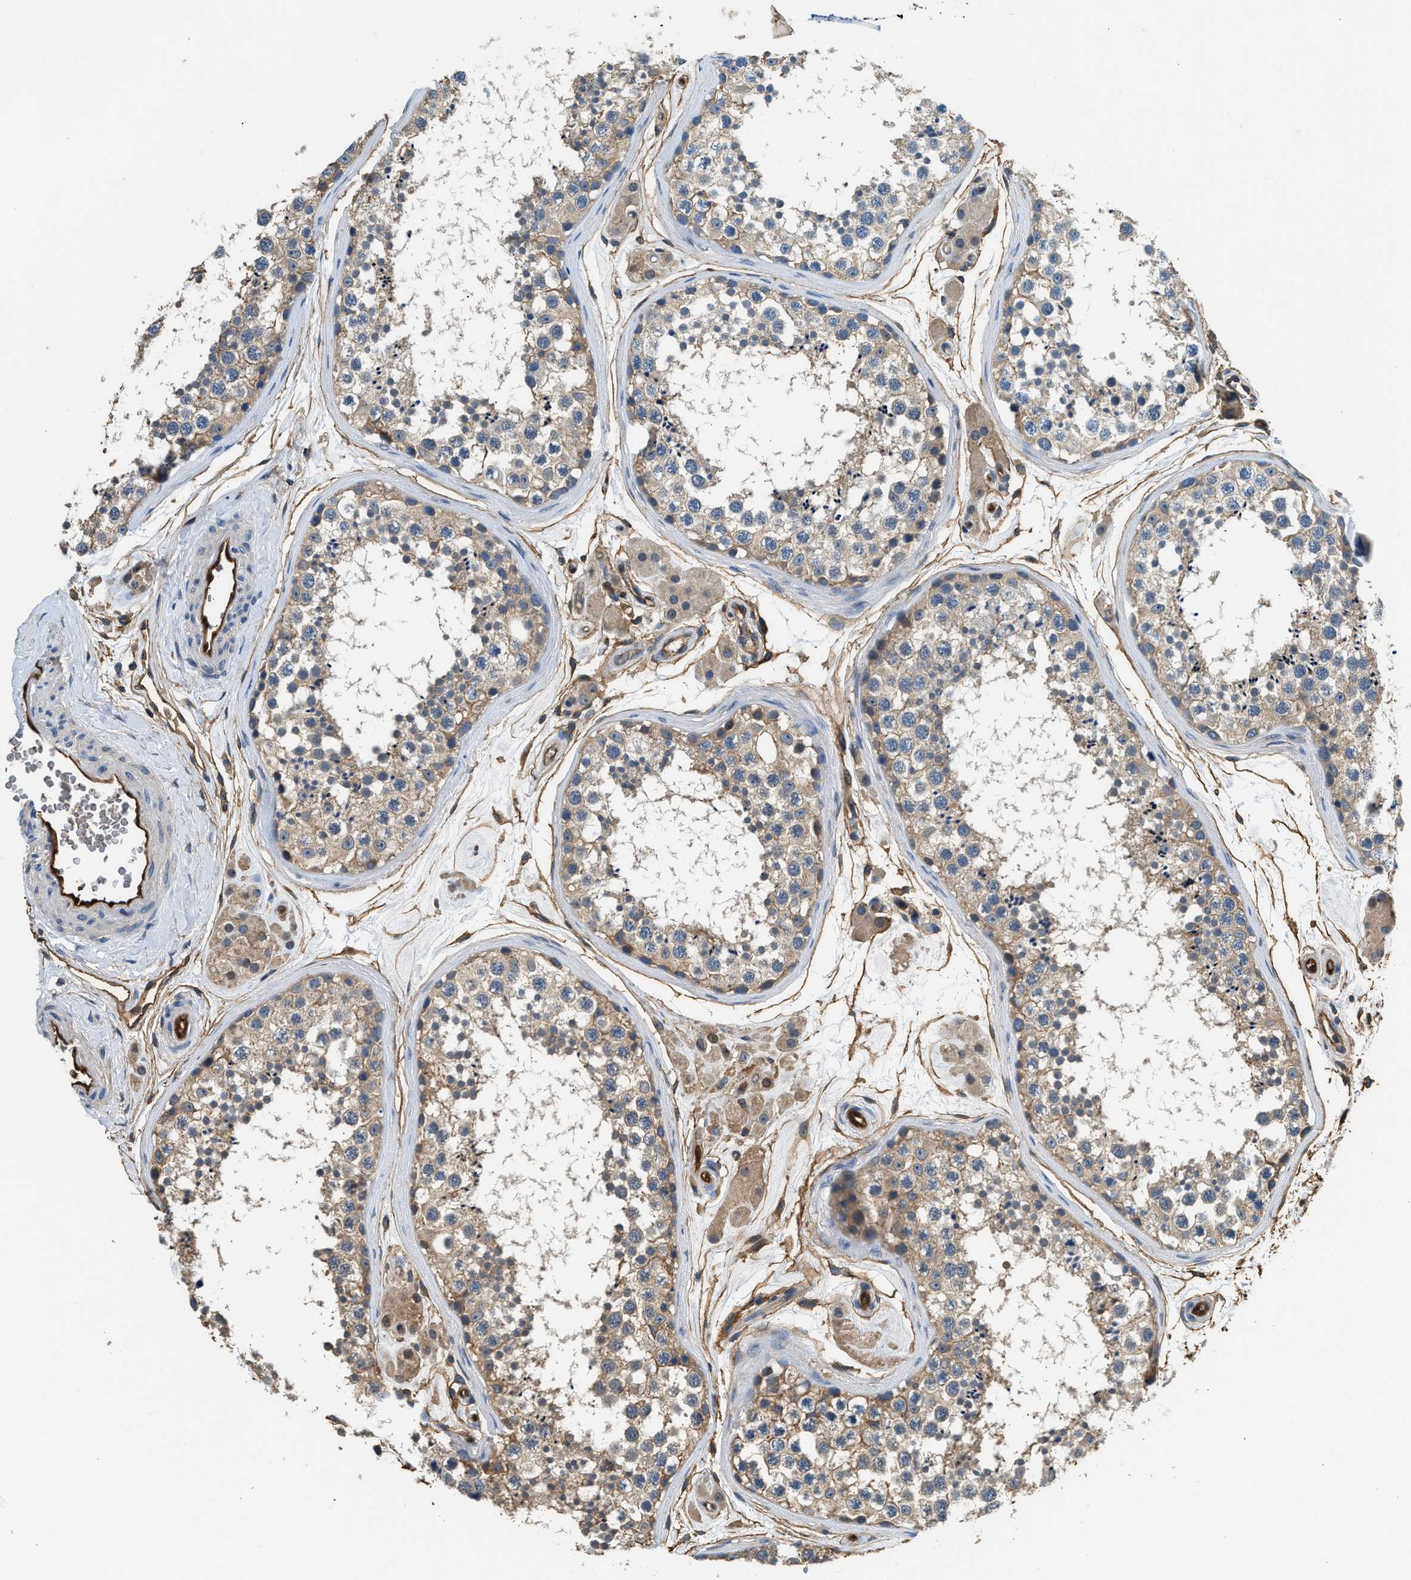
{"staining": {"intensity": "weak", "quantity": "25%-75%", "location": "cytoplasmic/membranous"}, "tissue": "testis", "cell_type": "Cells in seminiferous ducts", "image_type": "normal", "snomed": [{"axis": "morphology", "description": "Normal tissue, NOS"}, {"axis": "topography", "description": "Testis"}], "caption": "Immunohistochemical staining of normal testis demonstrates 25%-75% levels of weak cytoplasmic/membranous protein positivity in about 25%-75% of cells in seminiferous ducts. The staining was performed using DAB (3,3'-diaminobenzidine) to visualize the protein expression in brown, while the nuclei were stained in blue with hematoxylin (Magnification: 20x).", "gene": "ANXA3", "patient": {"sex": "male", "age": 56}}